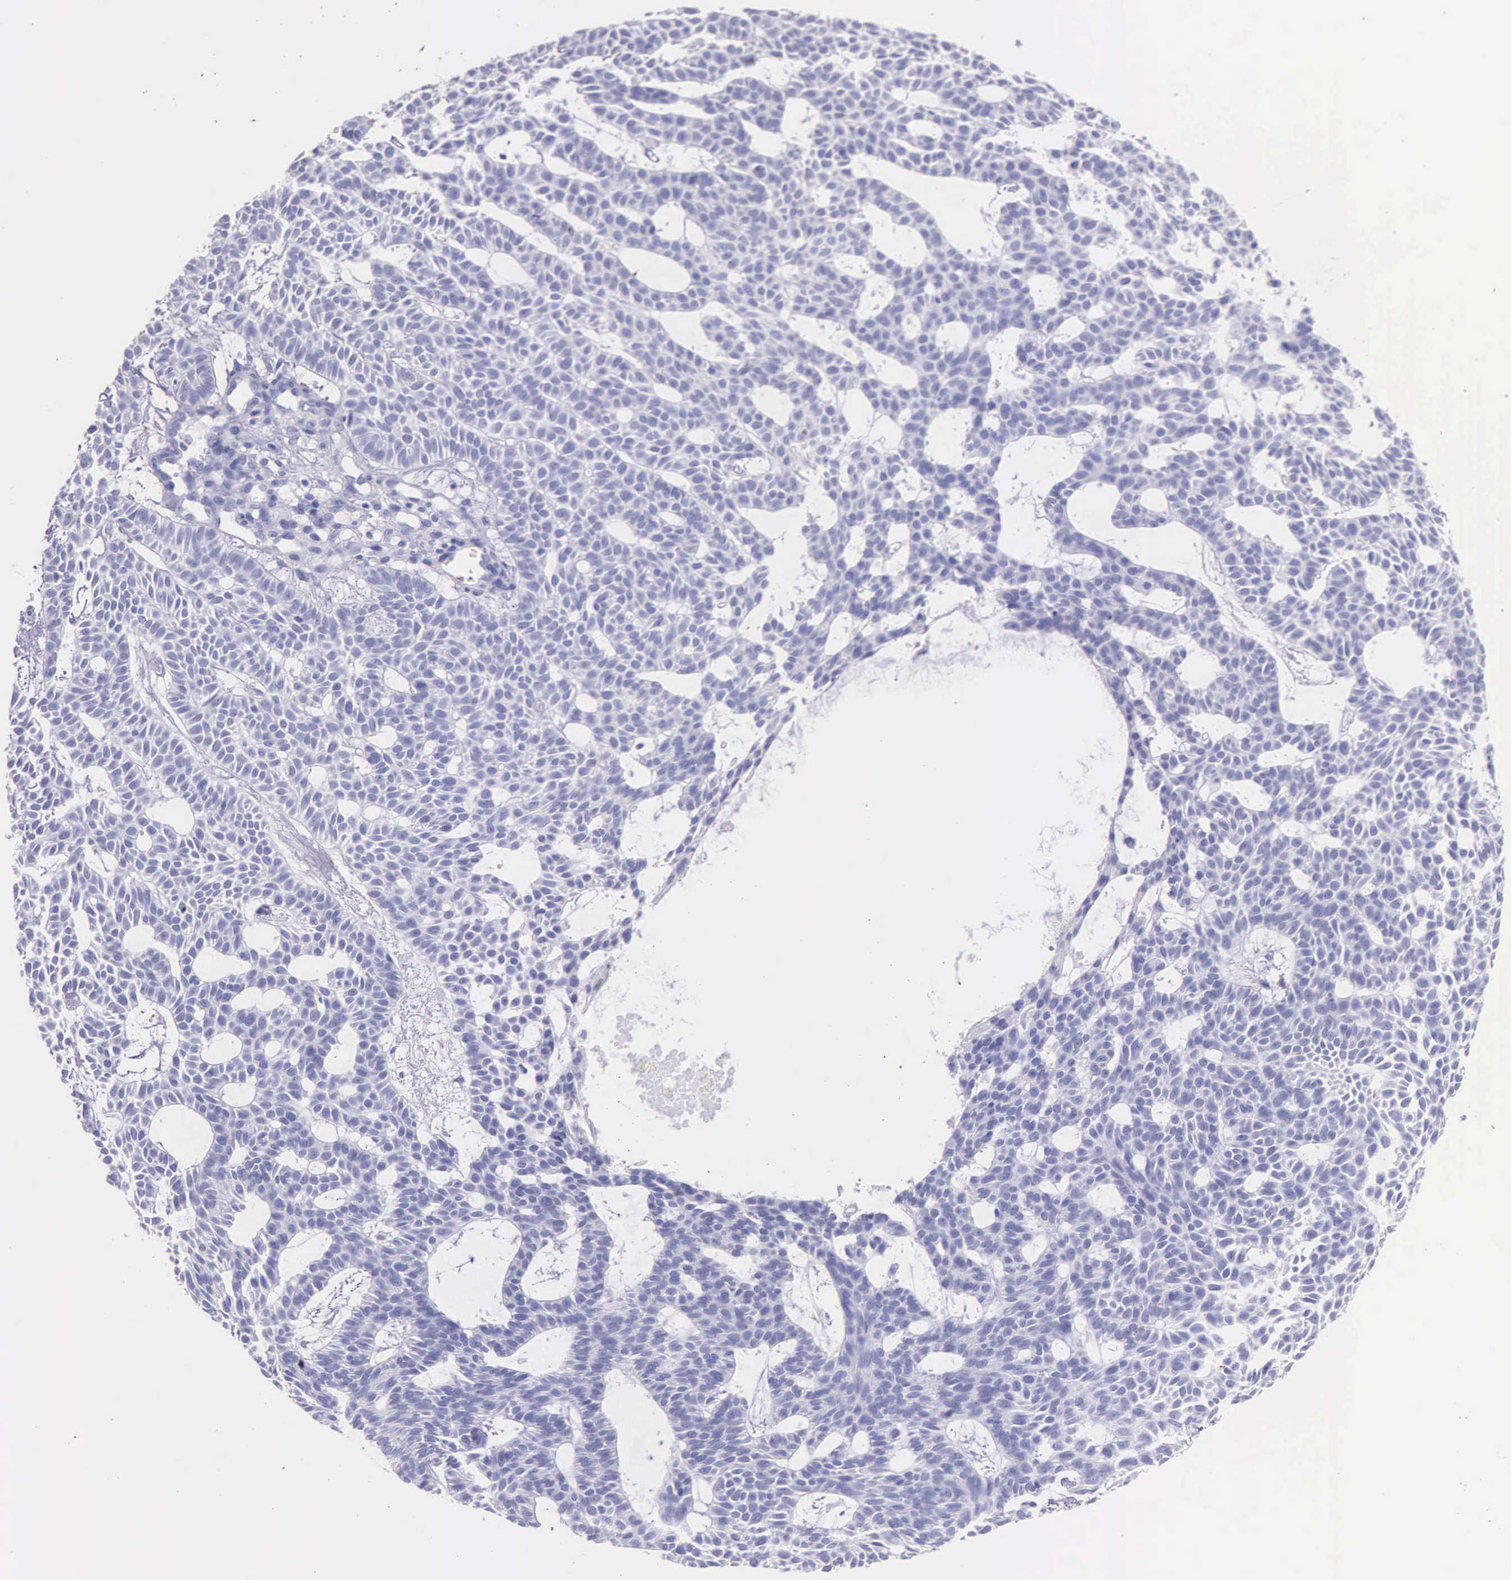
{"staining": {"intensity": "negative", "quantity": "none", "location": "none"}, "tissue": "skin cancer", "cell_type": "Tumor cells", "image_type": "cancer", "snomed": [{"axis": "morphology", "description": "Basal cell carcinoma"}, {"axis": "topography", "description": "Skin"}], "caption": "Tumor cells show no significant positivity in skin basal cell carcinoma.", "gene": "KLK3", "patient": {"sex": "male", "age": 75}}